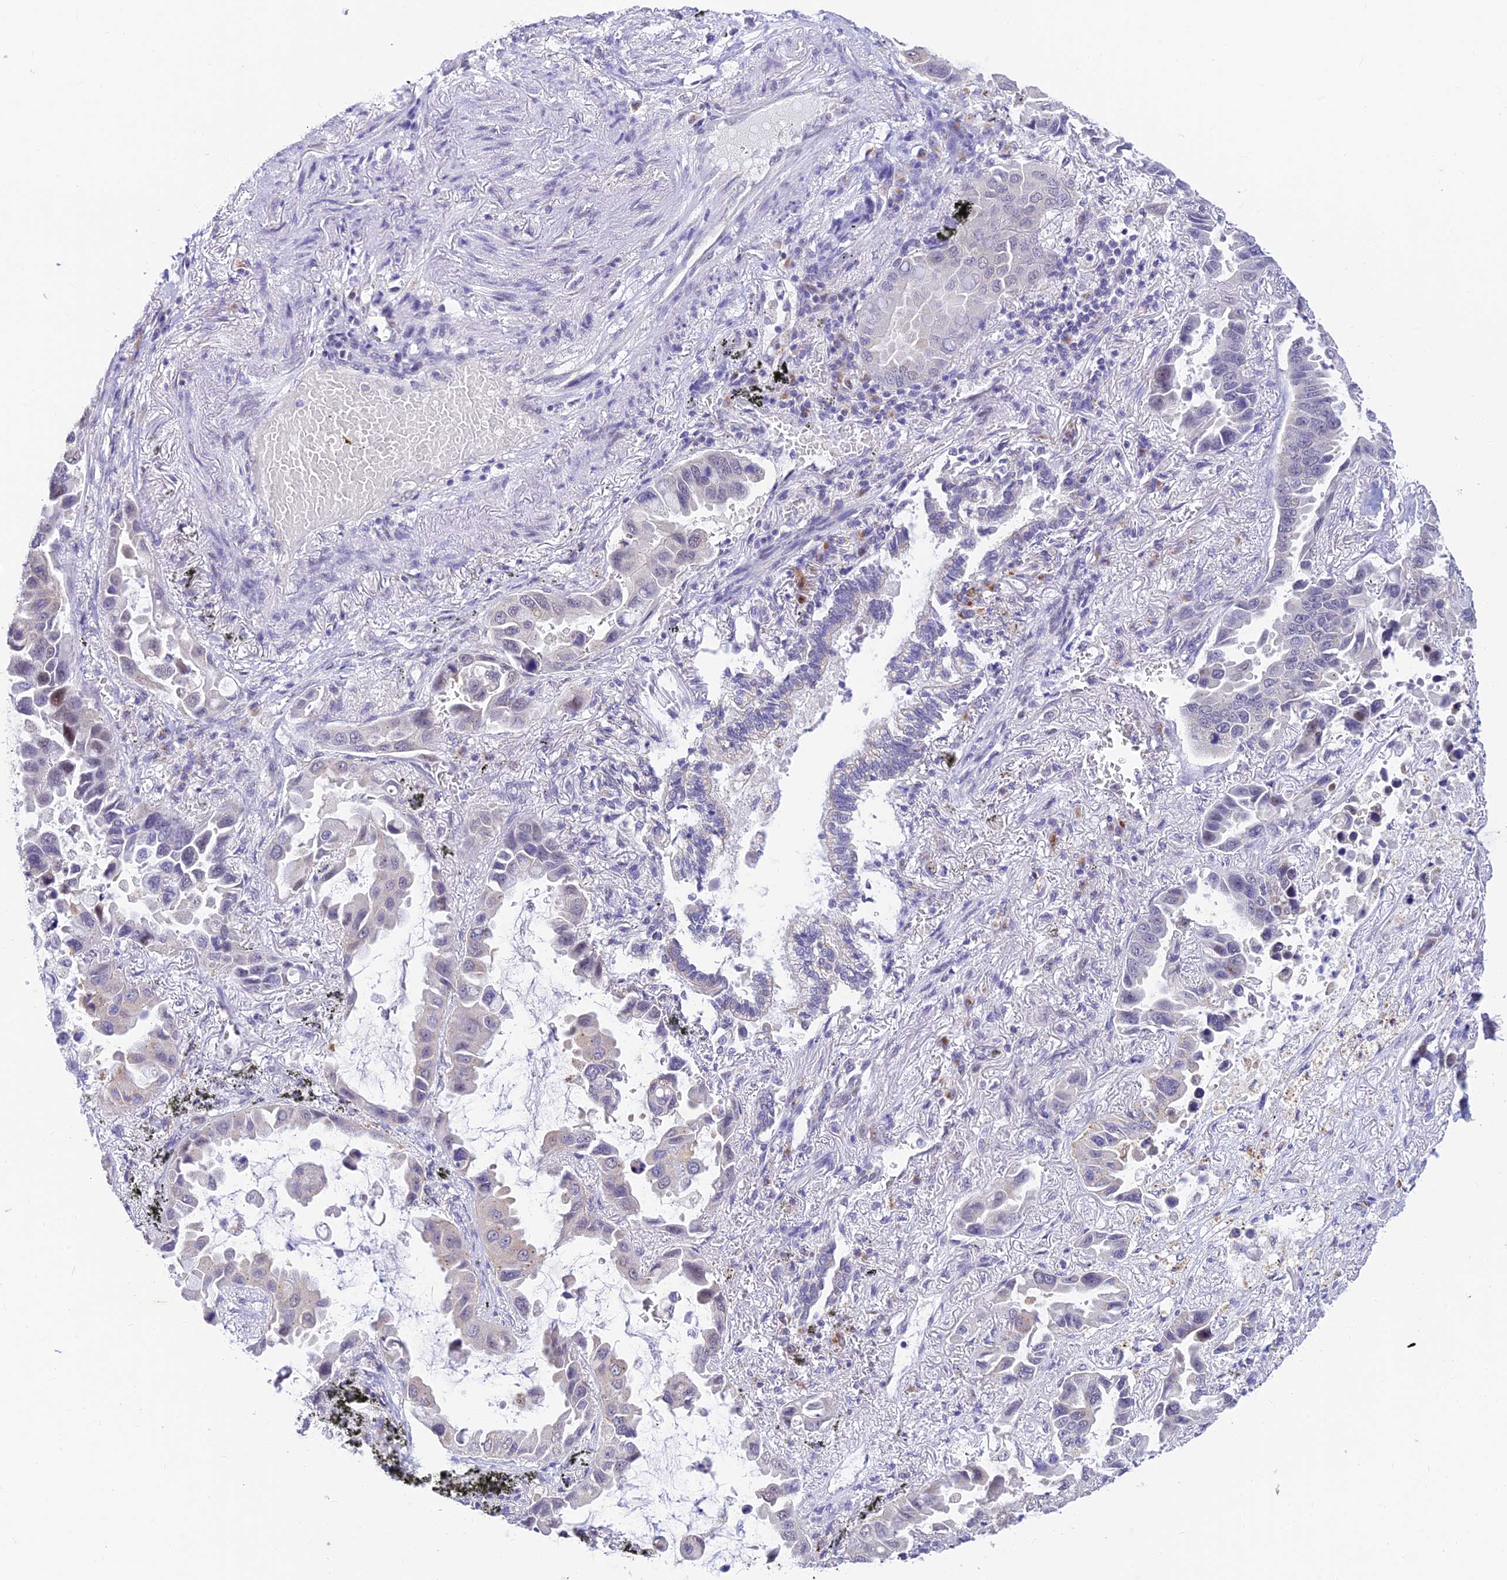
{"staining": {"intensity": "moderate", "quantity": "<25%", "location": "cytoplasmic/membranous,nuclear"}, "tissue": "lung cancer", "cell_type": "Tumor cells", "image_type": "cancer", "snomed": [{"axis": "morphology", "description": "Adenocarcinoma, NOS"}, {"axis": "topography", "description": "Lung"}], "caption": "A histopathology image of adenocarcinoma (lung) stained for a protein shows moderate cytoplasmic/membranous and nuclear brown staining in tumor cells.", "gene": "INKA1", "patient": {"sex": "male", "age": 64}}